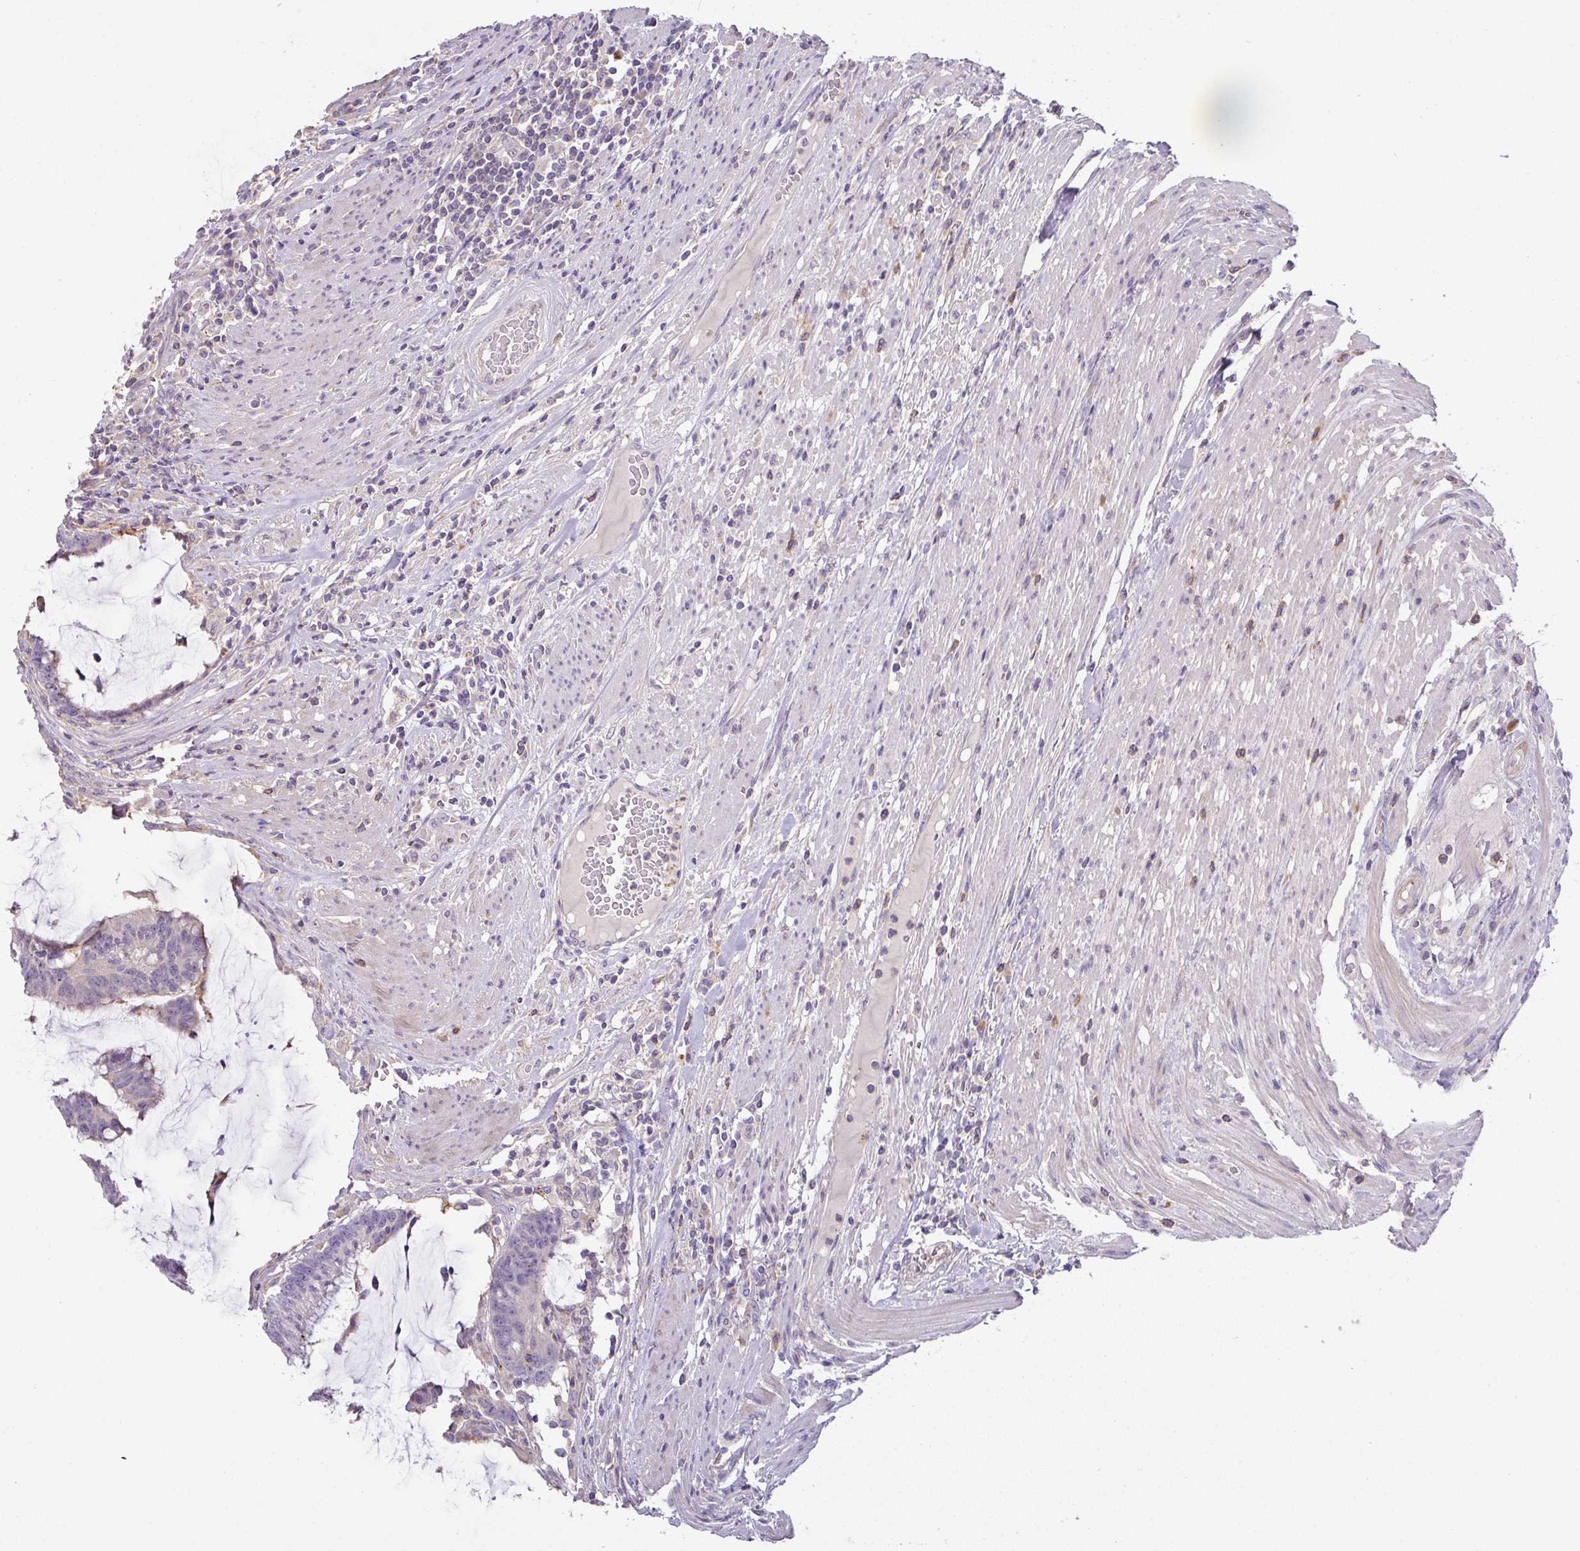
{"staining": {"intensity": "negative", "quantity": "none", "location": "none"}, "tissue": "colorectal cancer", "cell_type": "Tumor cells", "image_type": "cancer", "snomed": [{"axis": "morphology", "description": "Adenocarcinoma, NOS"}, {"axis": "topography", "description": "Rectum"}], "caption": "A histopathology image of colorectal cancer (adenocarcinoma) stained for a protein reveals no brown staining in tumor cells.", "gene": "HOXC13", "patient": {"sex": "female", "age": 77}}